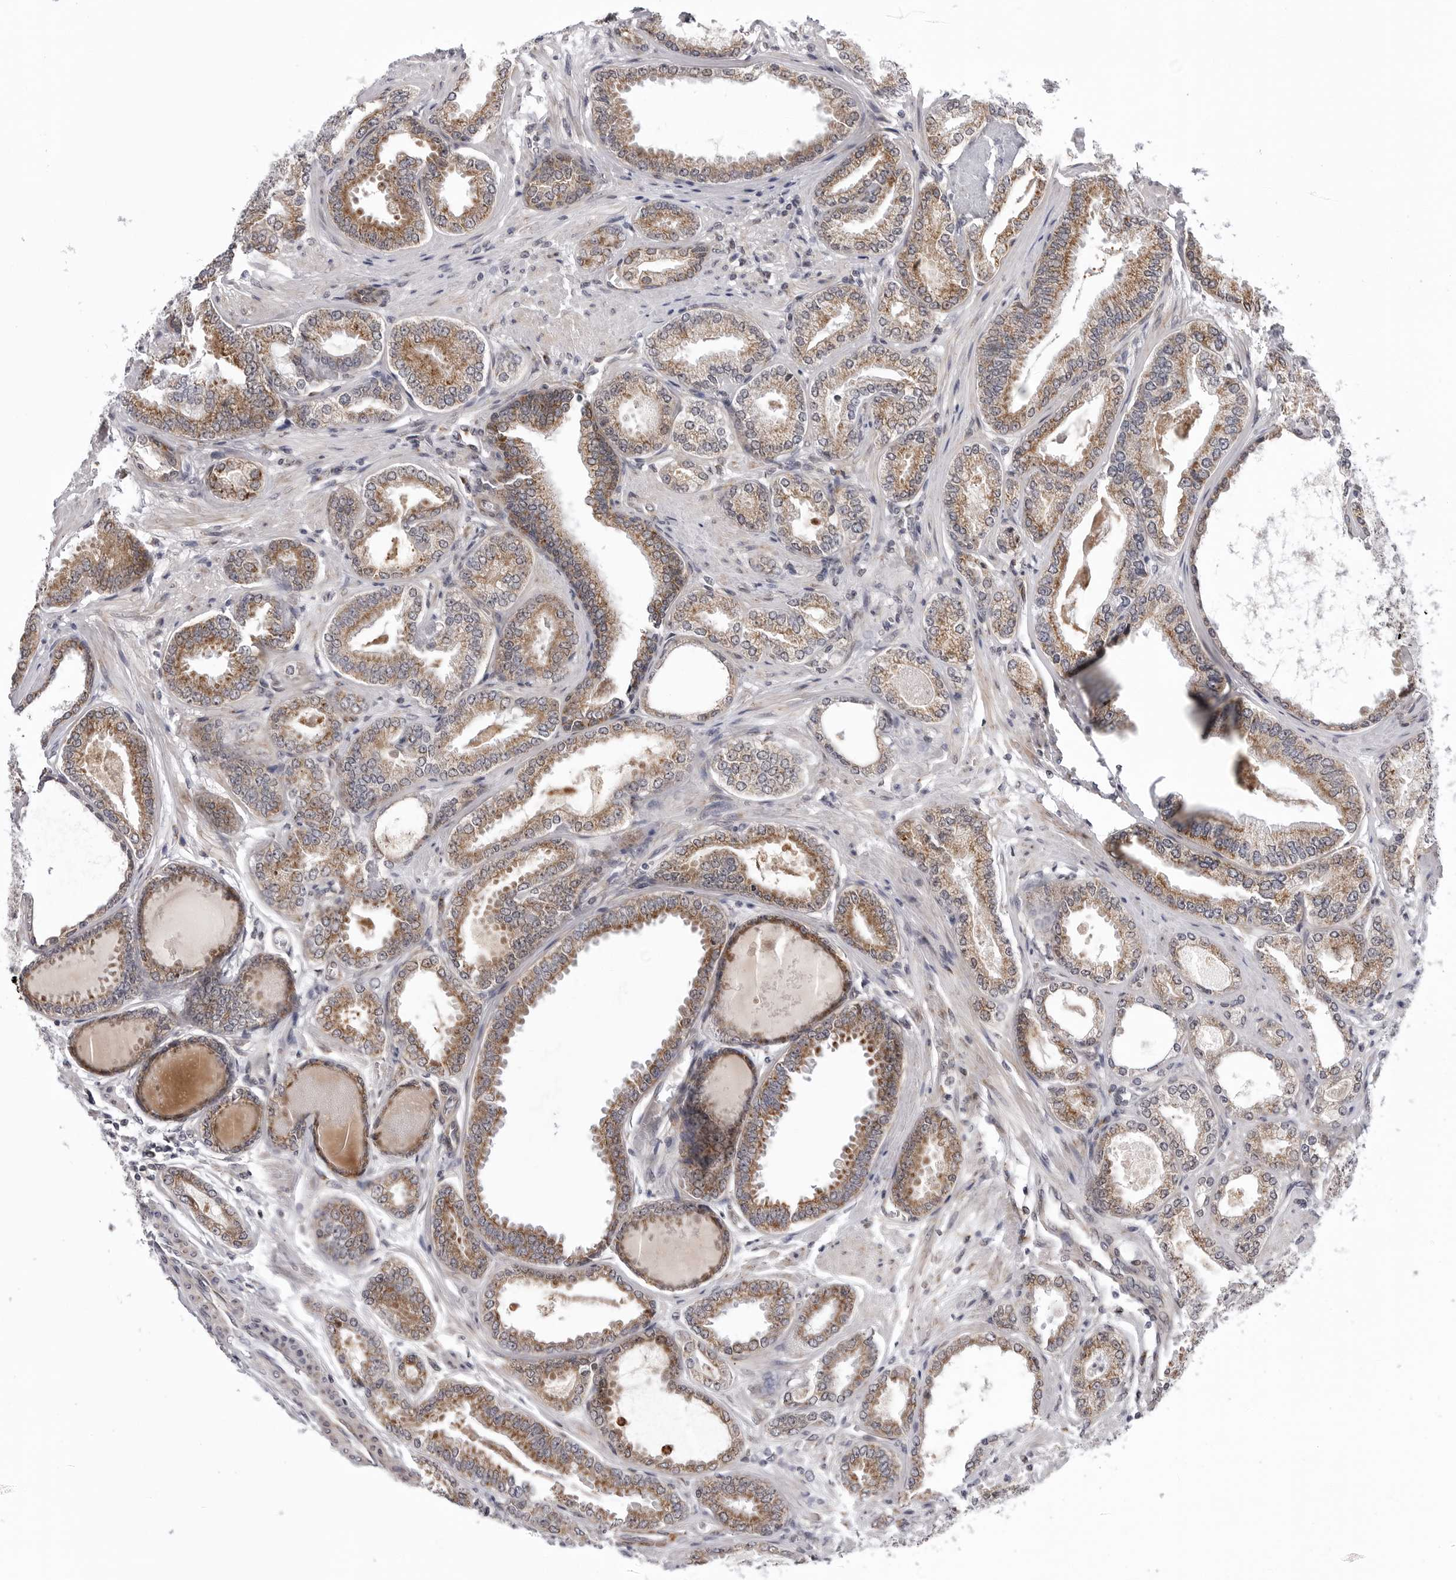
{"staining": {"intensity": "moderate", "quantity": ">75%", "location": "cytoplasmic/membranous"}, "tissue": "prostate cancer", "cell_type": "Tumor cells", "image_type": "cancer", "snomed": [{"axis": "morphology", "description": "Adenocarcinoma, Low grade"}, {"axis": "topography", "description": "Prostate"}], "caption": "Protein expression analysis of prostate adenocarcinoma (low-grade) demonstrates moderate cytoplasmic/membranous staining in approximately >75% of tumor cells. (Brightfield microscopy of DAB IHC at high magnification).", "gene": "CDK20", "patient": {"sex": "male", "age": 71}}